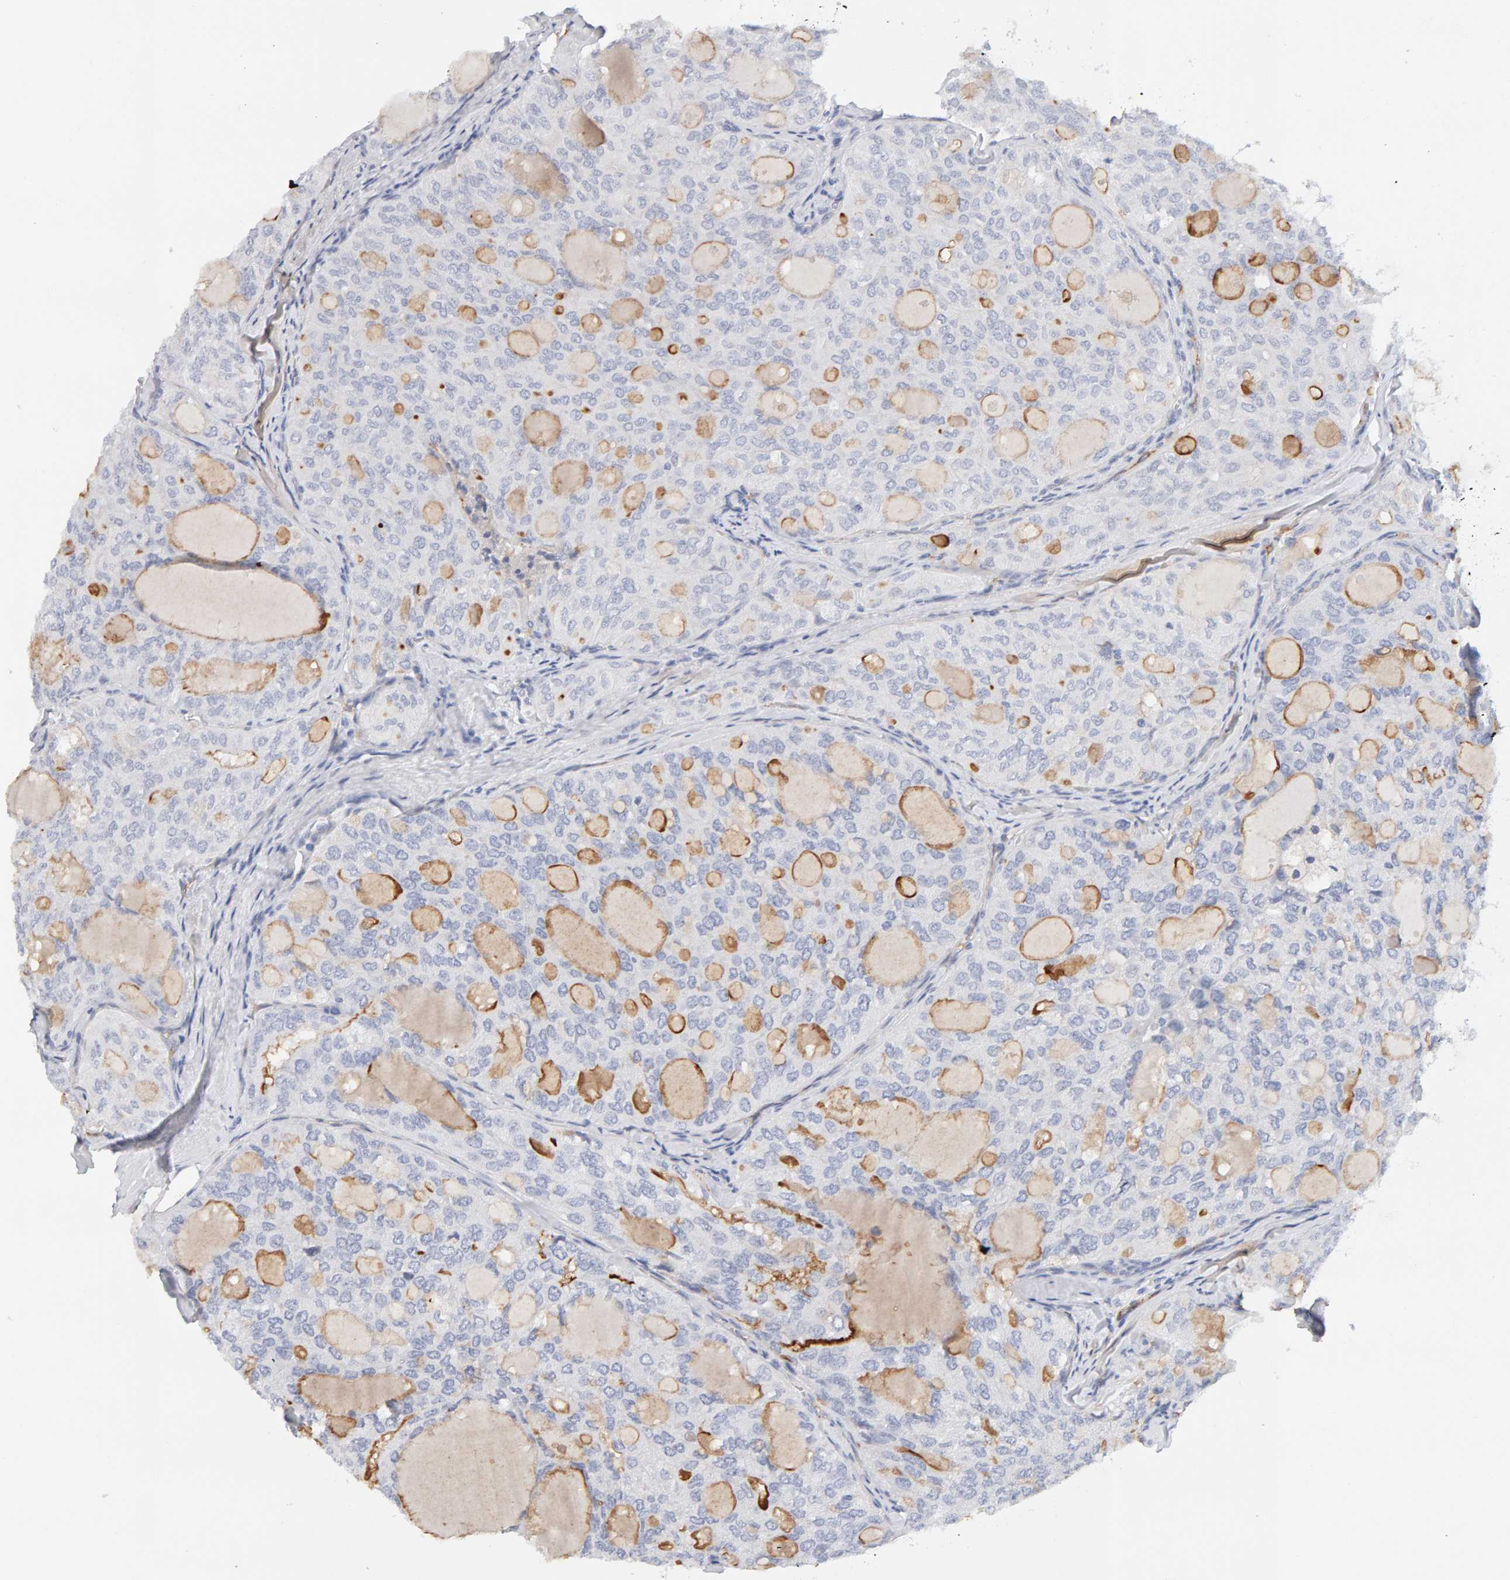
{"staining": {"intensity": "moderate", "quantity": "25%-75%", "location": "cytoplasmic/membranous"}, "tissue": "thyroid cancer", "cell_type": "Tumor cells", "image_type": "cancer", "snomed": [{"axis": "morphology", "description": "Follicular adenoma carcinoma, NOS"}, {"axis": "topography", "description": "Thyroid gland"}], "caption": "Immunohistochemical staining of human thyroid follicular adenoma carcinoma demonstrates medium levels of moderate cytoplasmic/membranous protein positivity in approximately 25%-75% of tumor cells.", "gene": "METRNL", "patient": {"sex": "male", "age": 75}}